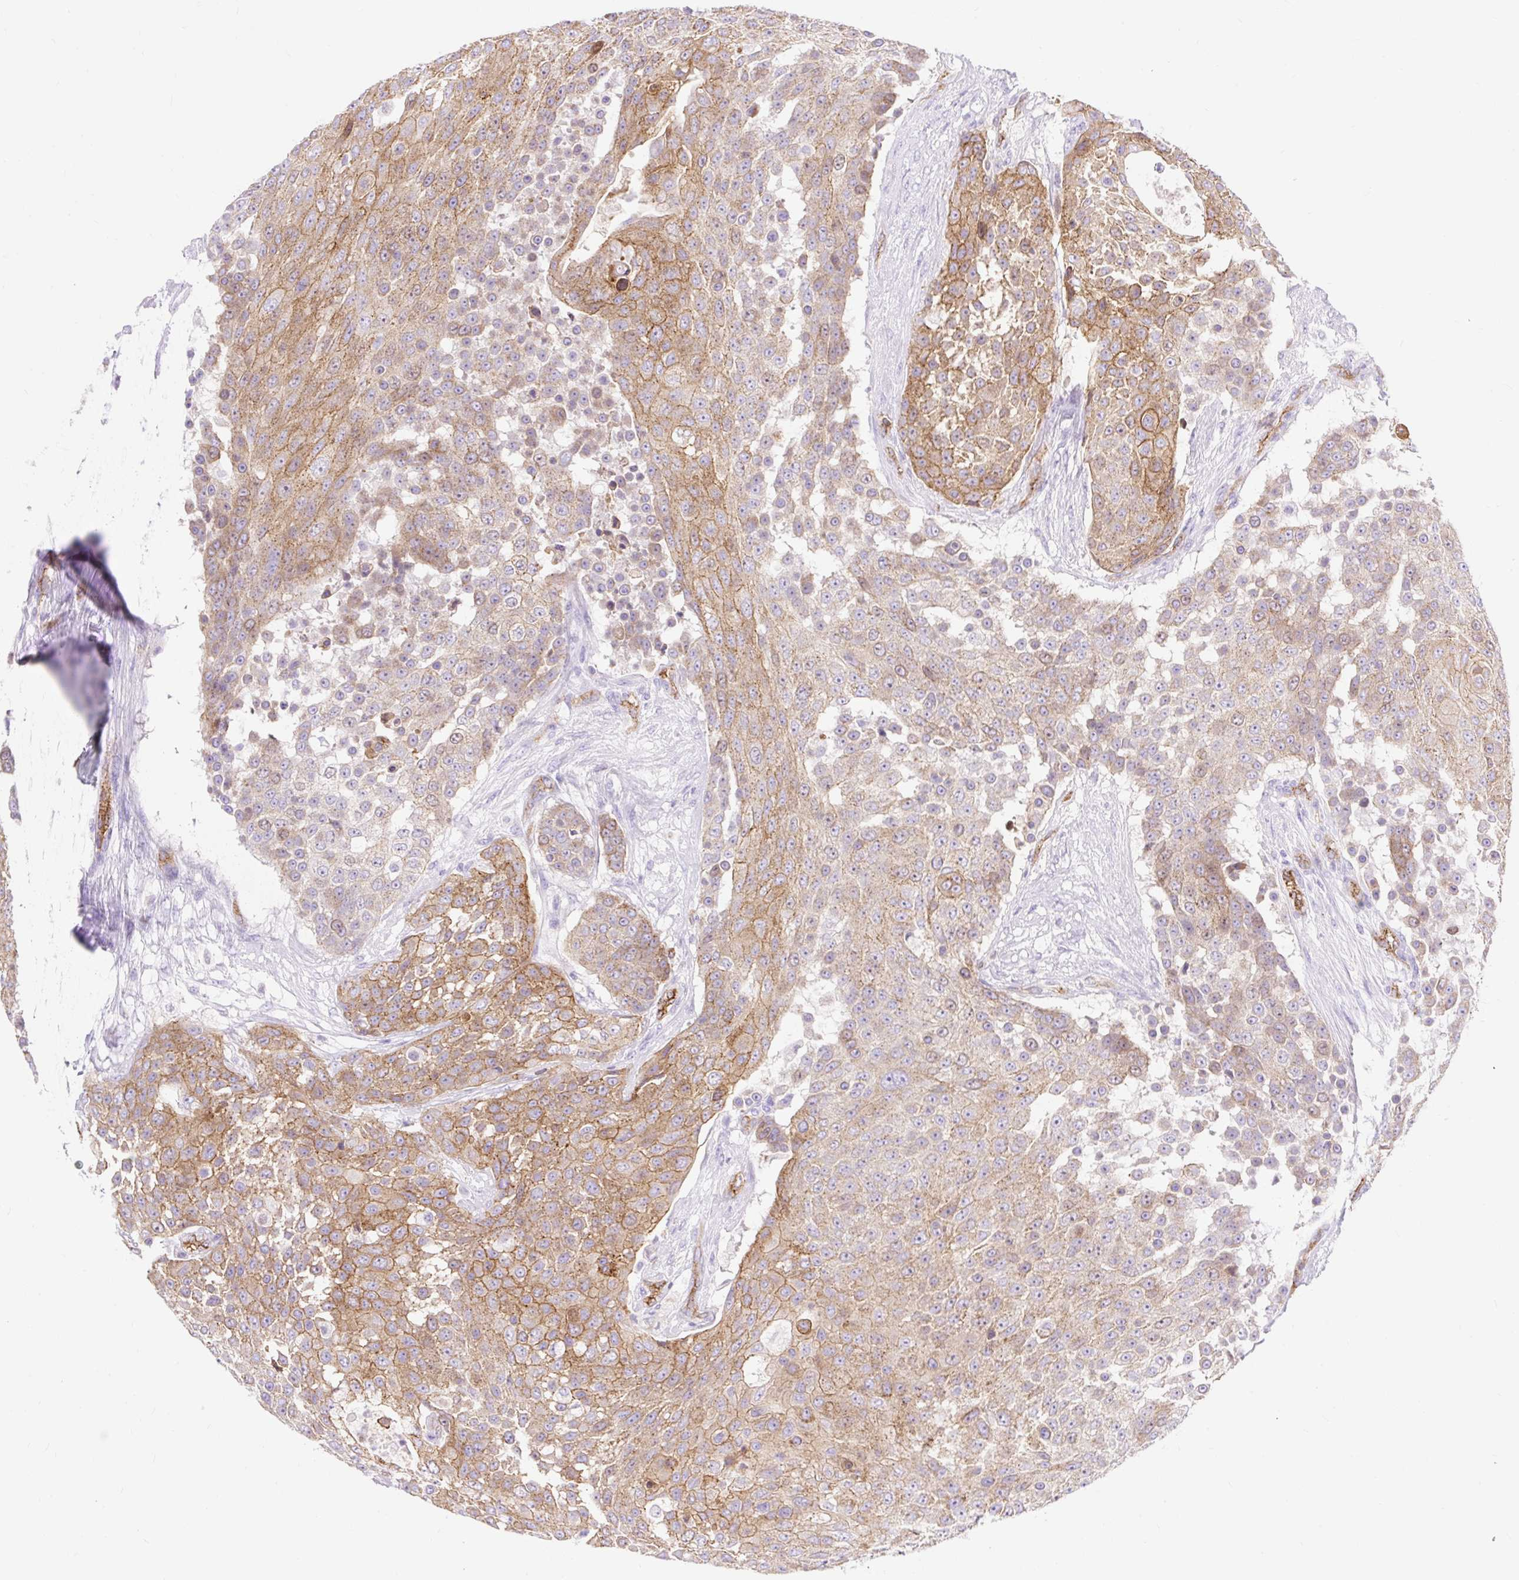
{"staining": {"intensity": "moderate", "quantity": "25%-75%", "location": "cytoplasmic/membranous"}, "tissue": "urothelial cancer", "cell_type": "Tumor cells", "image_type": "cancer", "snomed": [{"axis": "morphology", "description": "Urothelial carcinoma, High grade"}, {"axis": "topography", "description": "Urinary bladder"}], "caption": "Protein staining by immunohistochemistry displays moderate cytoplasmic/membranous staining in approximately 25%-75% of tumor cells in urothelial cancer. (DAB IHC, brown staining for protein, blue staining for nuclei).", "gene": "HIP1R", "patient": {"sex": "female", "age": 63}}